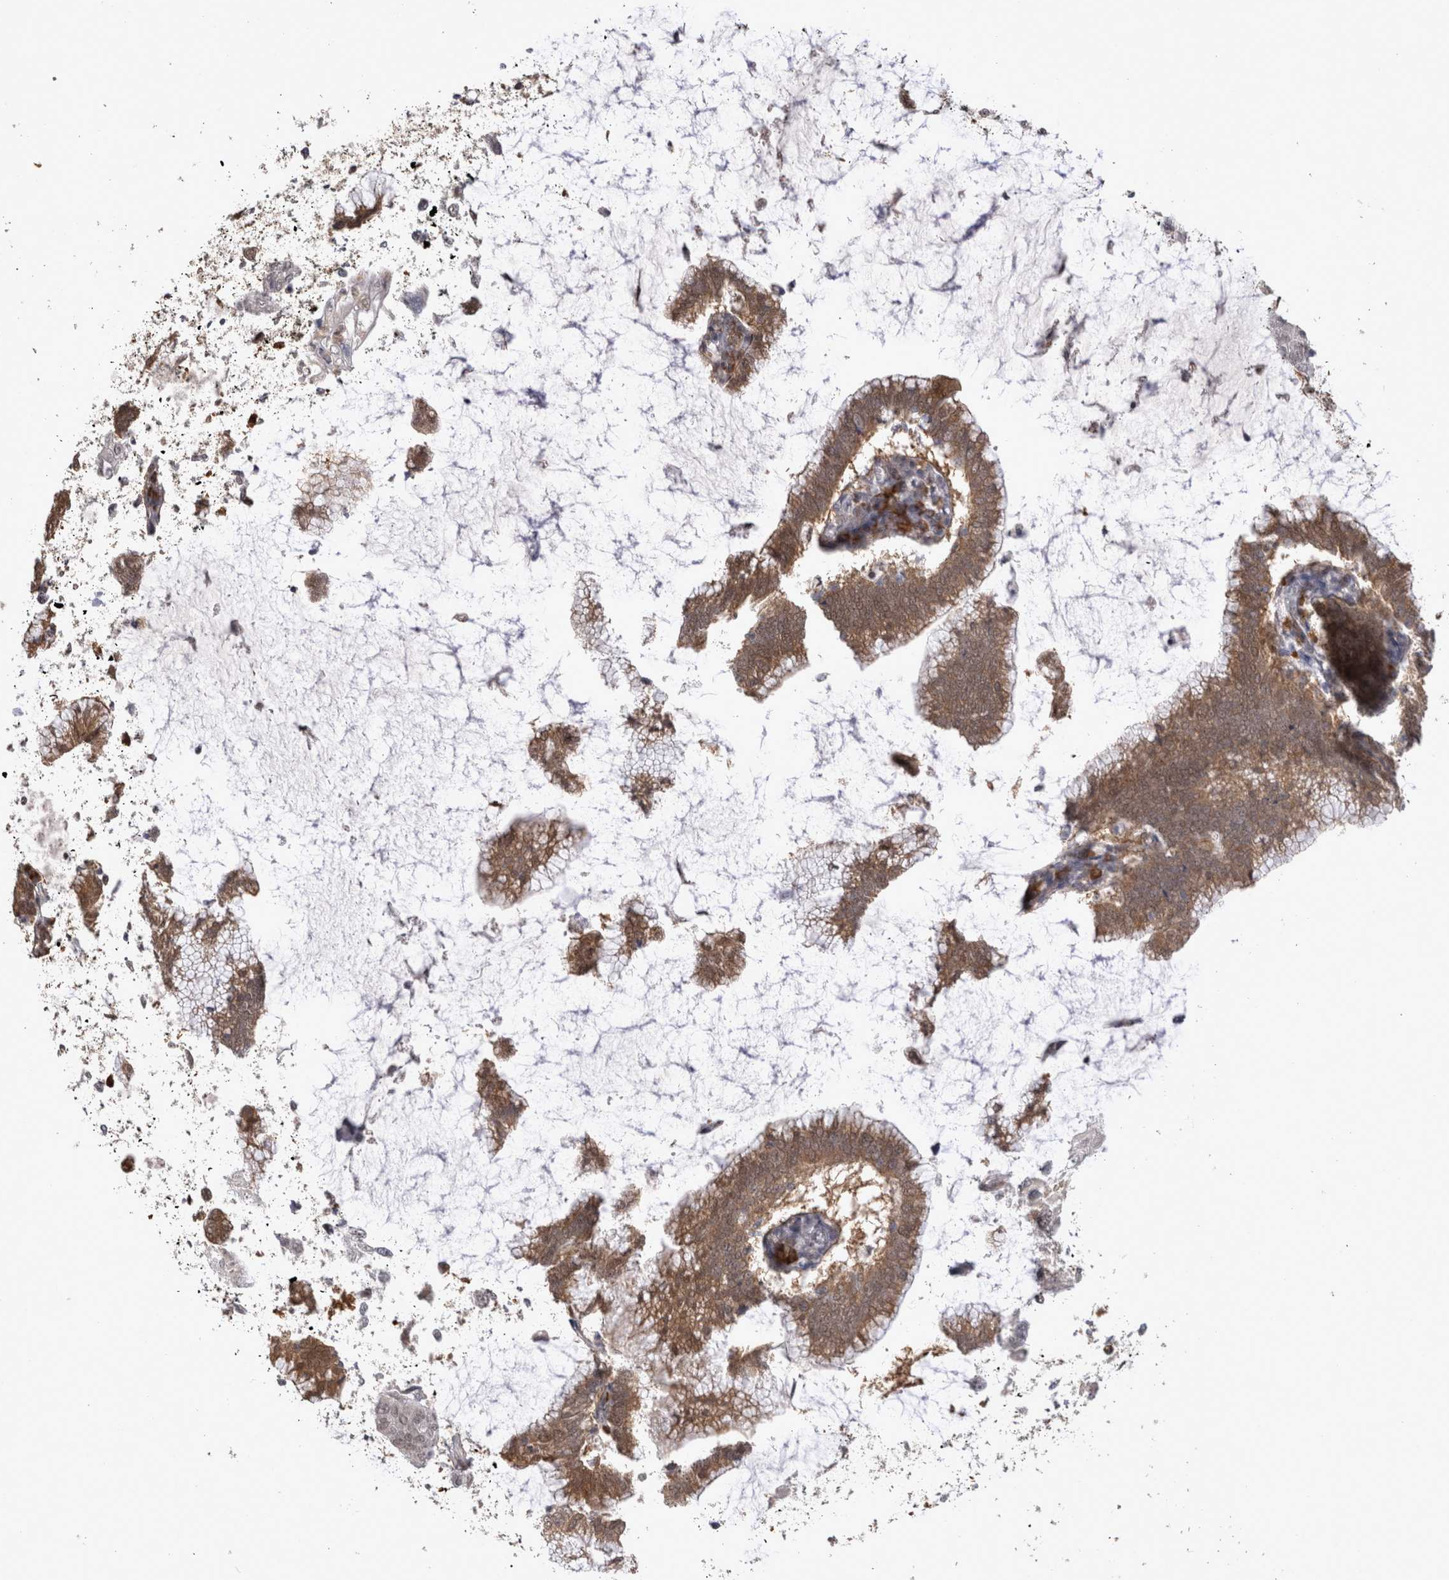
{"staining": {"intensity": "moderate", "quantity": ">75%", "location": "cytoplasmic/membranous"}, "tissue": "cervical cancer", "cell_type": "Tumor cells", "image_type": "cancer", "snomed": [{"axis": "morphology", "description": "Adenocarcinoma, NOS"}, {"axis": "topography", "description": "Cervix"}], "caption": "High-power microscopy captured an IHC image of adenocarcinoma (cervical), revealing moderate cytoplasmic/membranous staining in approximately >75% of tumor cells.", "gene": "CHIC2", "patient": {"sex": "female", "age": 36}}